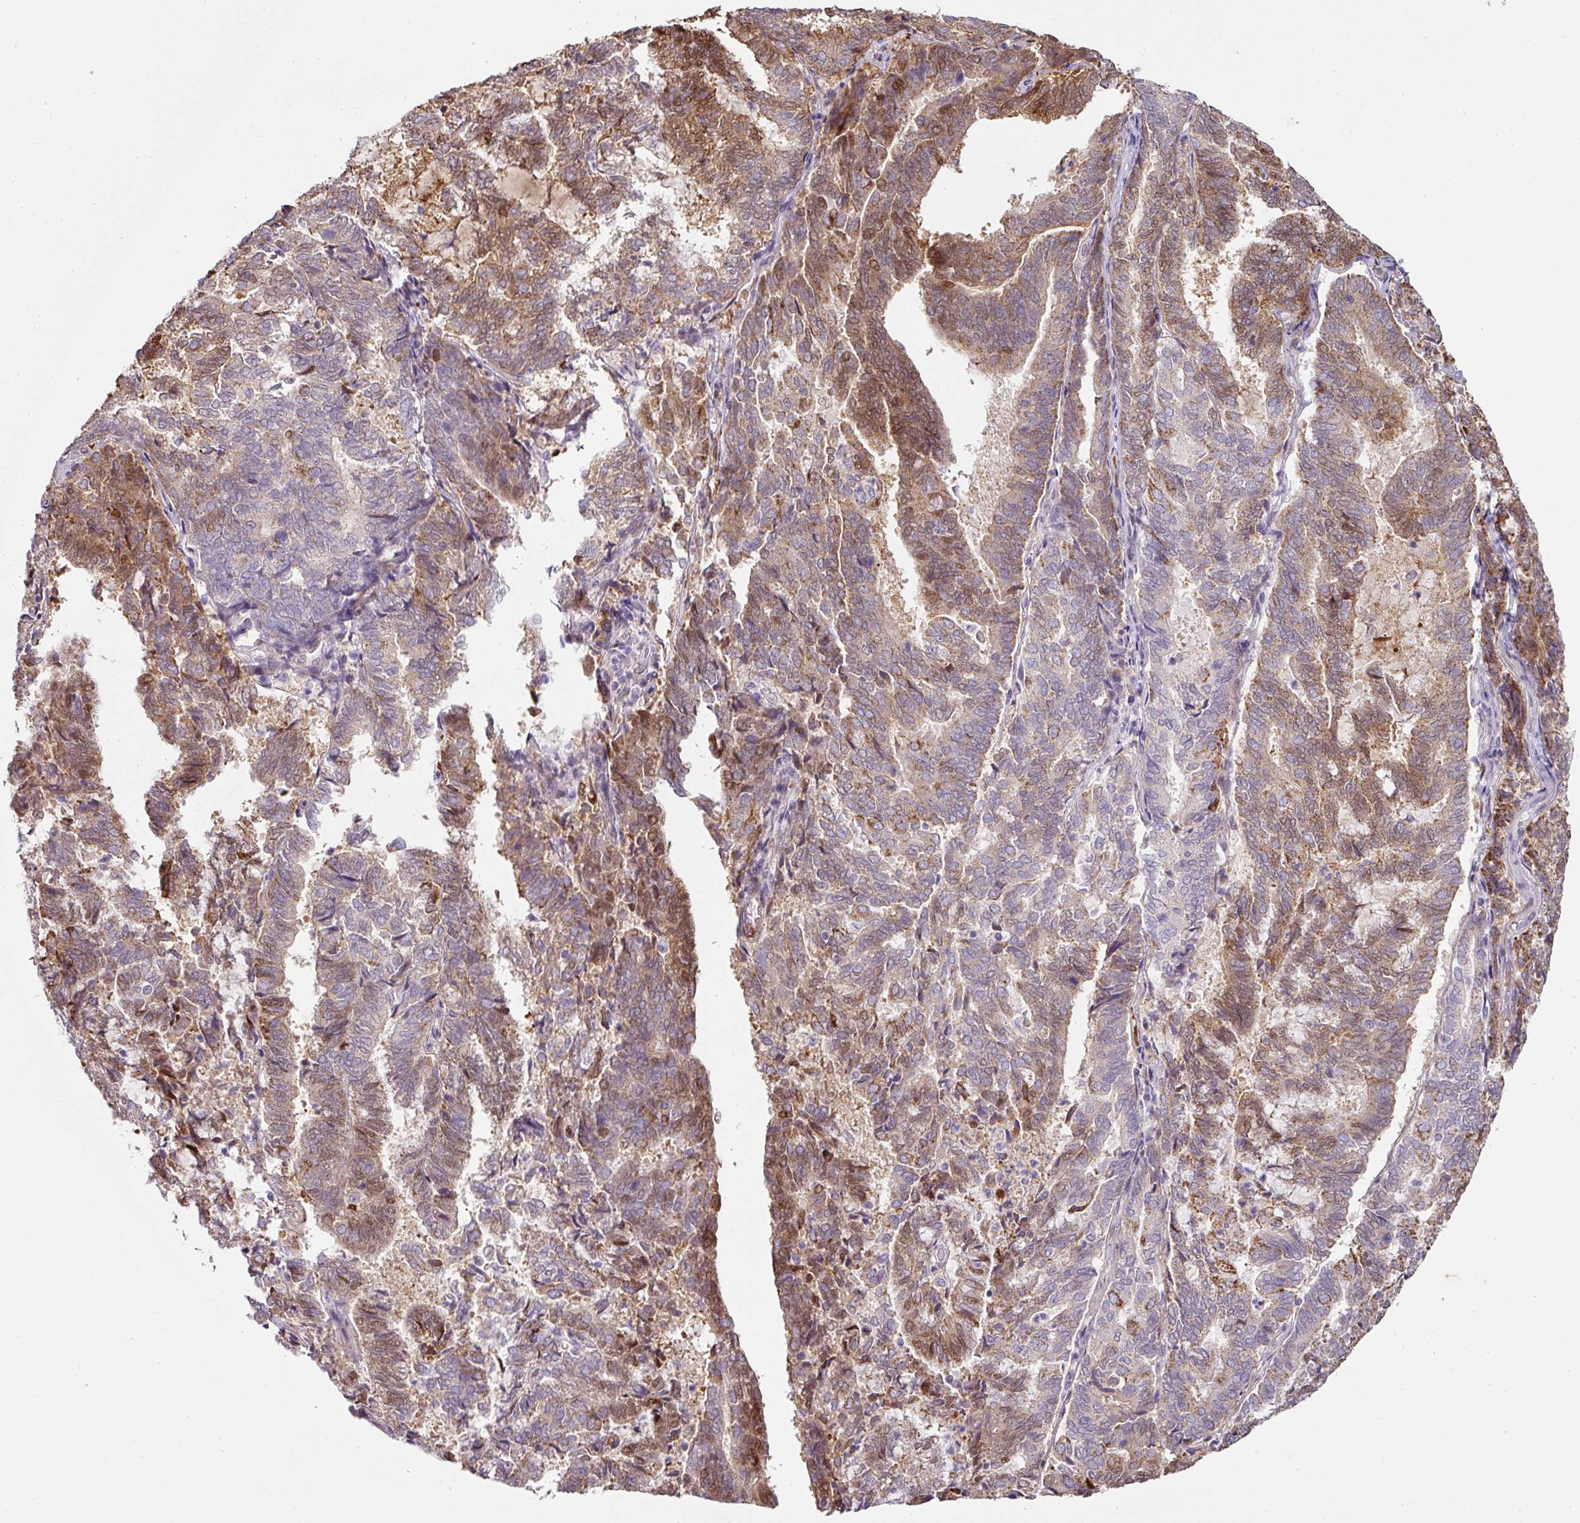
{"staining": {"intensity": "moderate", "quantity": "25%-75%", "location": "cytoplasmic/membranous,nuclear"}, "tissue": "endometrial cancer", "cell_type": "Tumor cells", "image_type": "cancer", "snomed": [{"axis": "morphology", "description": "Adenocarcinoma, NOS"}, {"axis": "topography", "description": "Endometrium"}], "caption": "Approximately 25%-75% of tumor cells in endometrial cancer demonstrate moderate cytoplasmic/membranous and nuclear protein expression as visualized by brown immunohistochemical staining.", "gene": "ANKRD18A", "patient": {"sex": "female", "age": 80}}